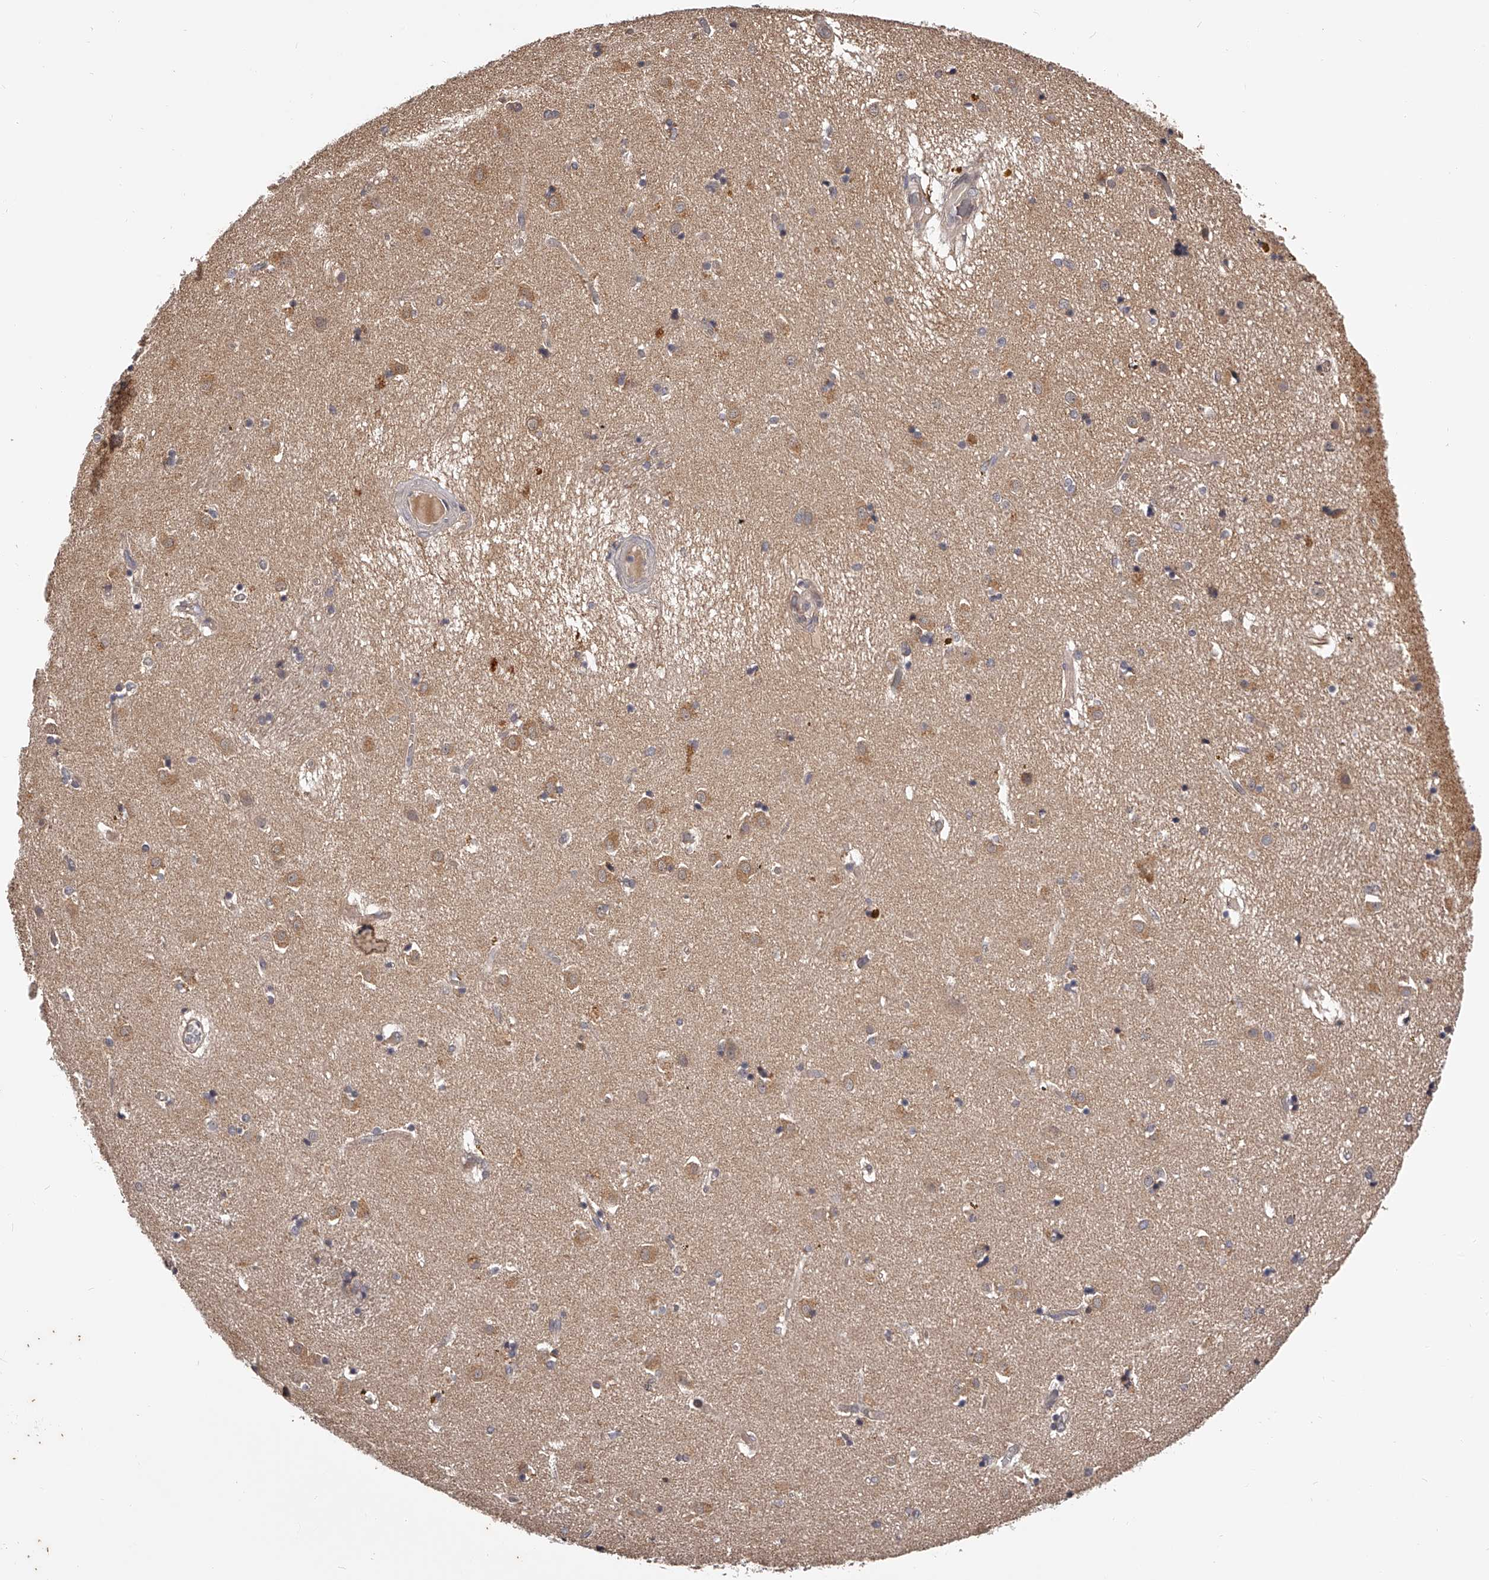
{"staining": {"intensity": "negative", "quantity": "none", "location": "none"}, "tissue": "caudate", "cell_type": "Glial cells", "image_type": "normal", "snomed": [{"axis": "morphology", "description": "Normal tissue, NOS"}, {"axis": "topography", "description": "Lateral ventricle wall"}], "caption": "Protein analysis of benign caudate reveals no significant positivity in glial cells. (Brightfield microscopy of DAB (3,3'-diaminobenzidine) immunohistochemistry (IHC) at high magnification).", "gene": "PFDN2", "patient": {"sex": "male", "age": 70}}